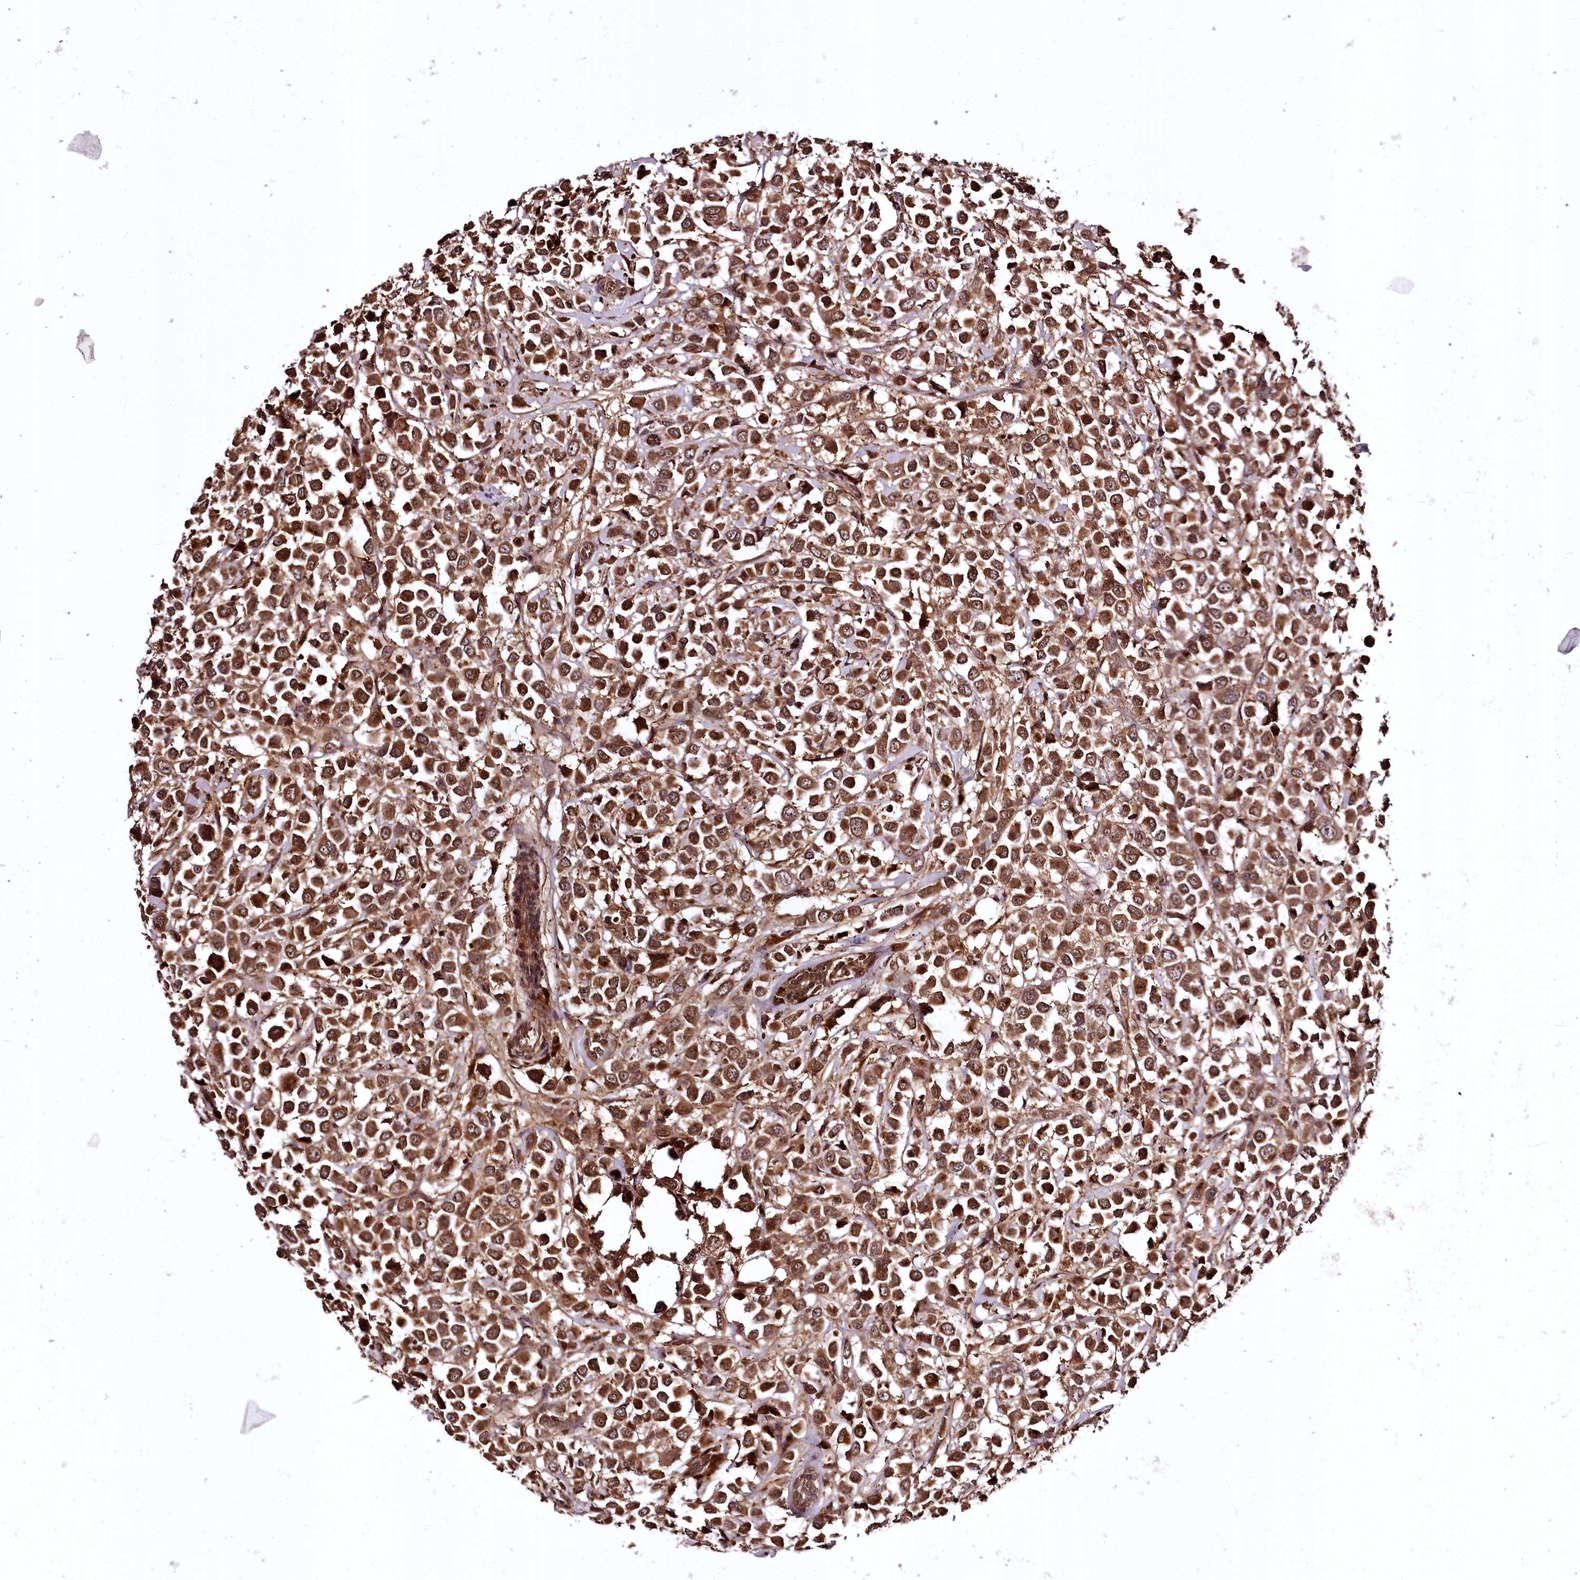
{"staining": {"intensity": "strong", "quantity": ">75%", "location": "cytoplasmic/membranous"}, "tissue": "breast cancer", "cell_type": "Tumor cells", "image_type": "cancer", "snomed": [{"axis": "morphology", "description": "Duct carcinoma"}, {"axis": "topography", "description": "Breast"}], "caption": "This is a histology image of immunohistochemistry staining of breast cancer (invasive ductal carcinoma), which shows strong positivity in the cytoplasmic/membranous of tumor cells.", "gene": "TTC12", "patient": {"sex": "female", "age": 61}}